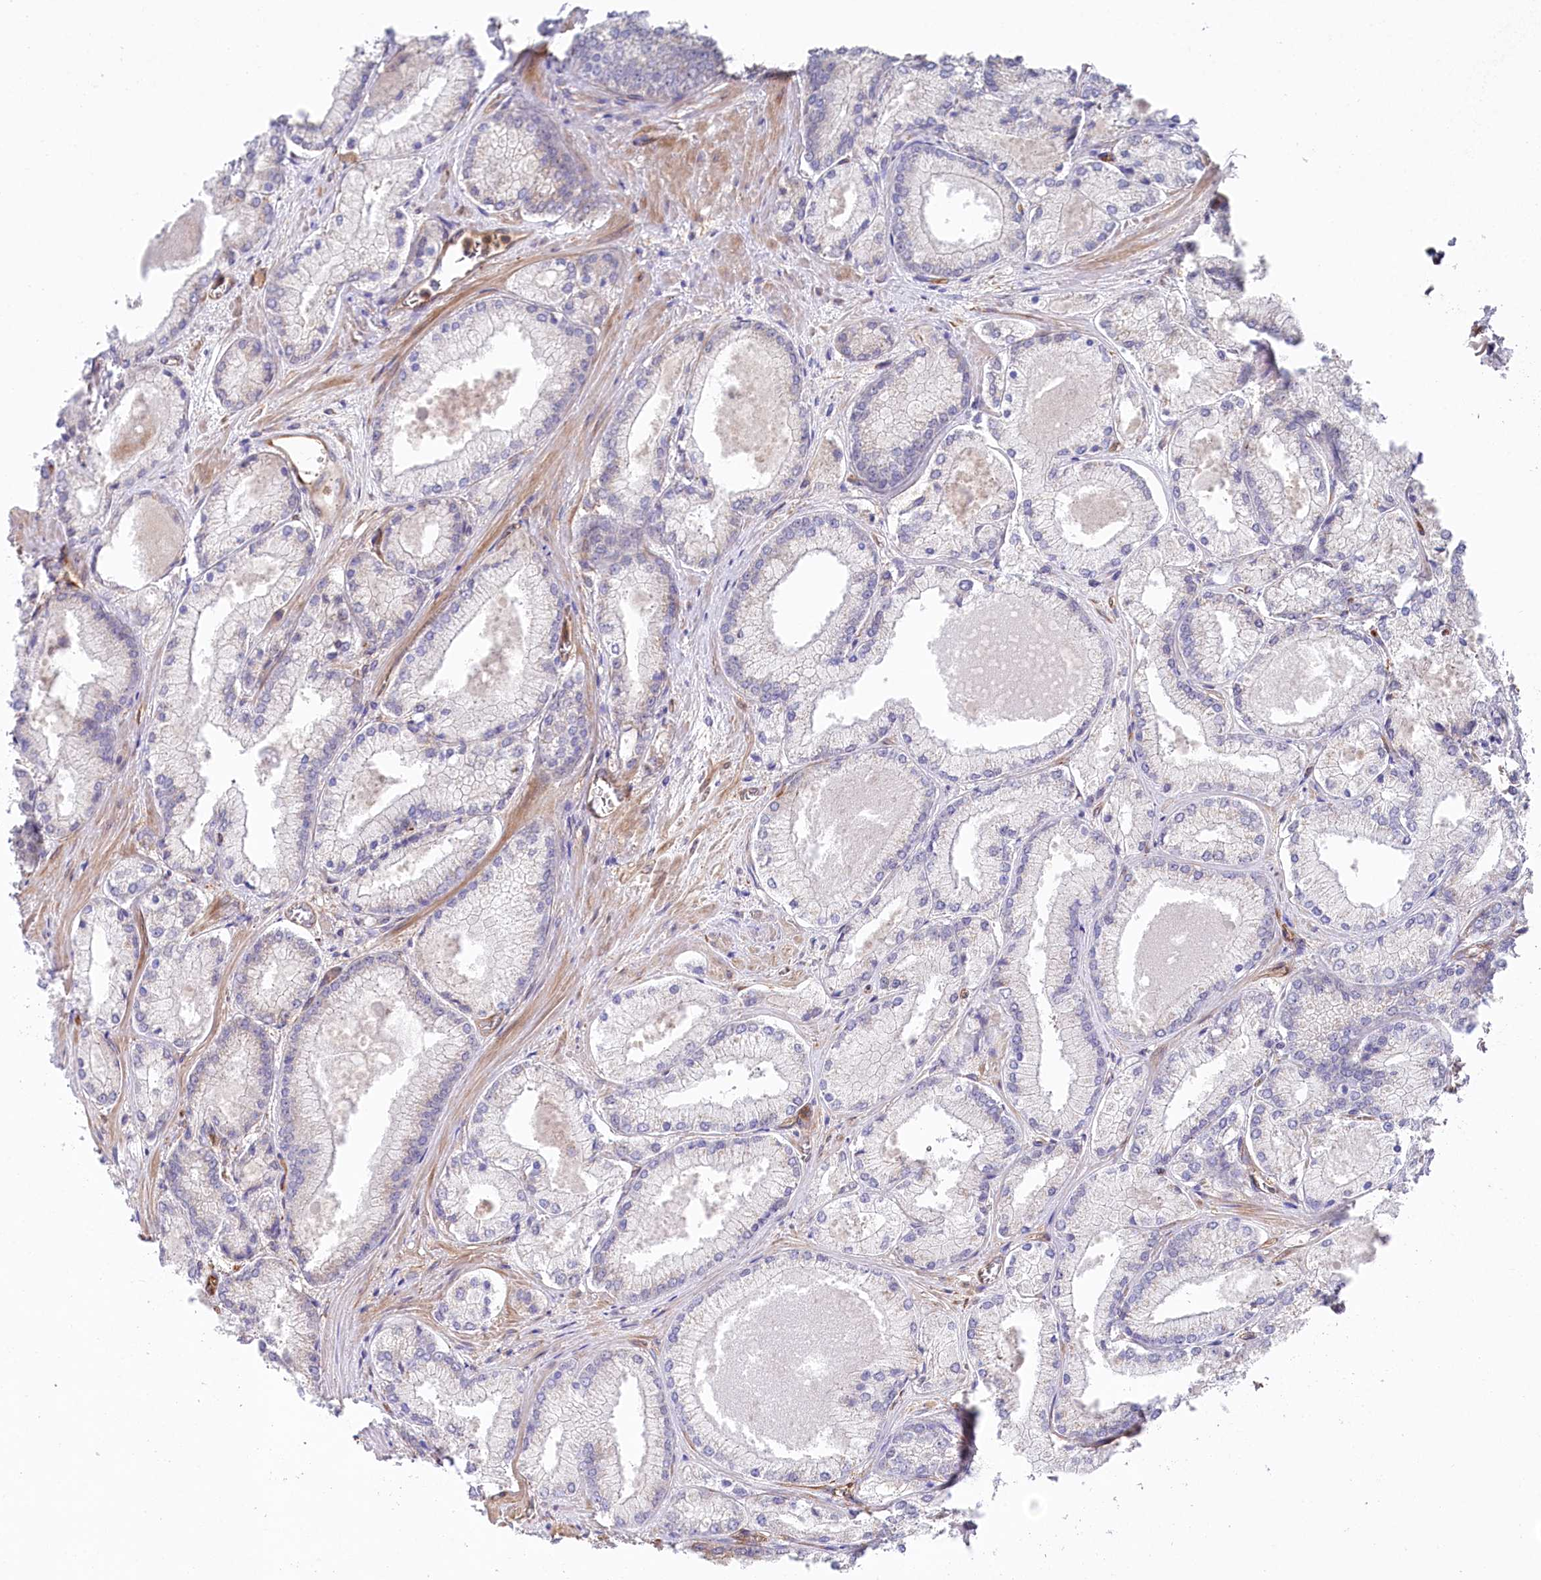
{"staining": {"intensity": "negative", "quantity": "none", "location": "none"}, "tissue": "prostate cancer", "cell_type": "Tumor cells", "image_type": "cancer", "snomed": [{"axis": "morphology", "description": "Adenocarcinoma, Low grade"}, {"axis": "topography", "description": "Prostate"}], "caption": "A high-resolution histopathology image shows immunohistochemistry staining of prostate cancer (adenocarcinoma (low-grade)), which shows no significant staining in tumor cells.", "gene": "MTPAP", "patient": {"sex": "male", "age": 74}}